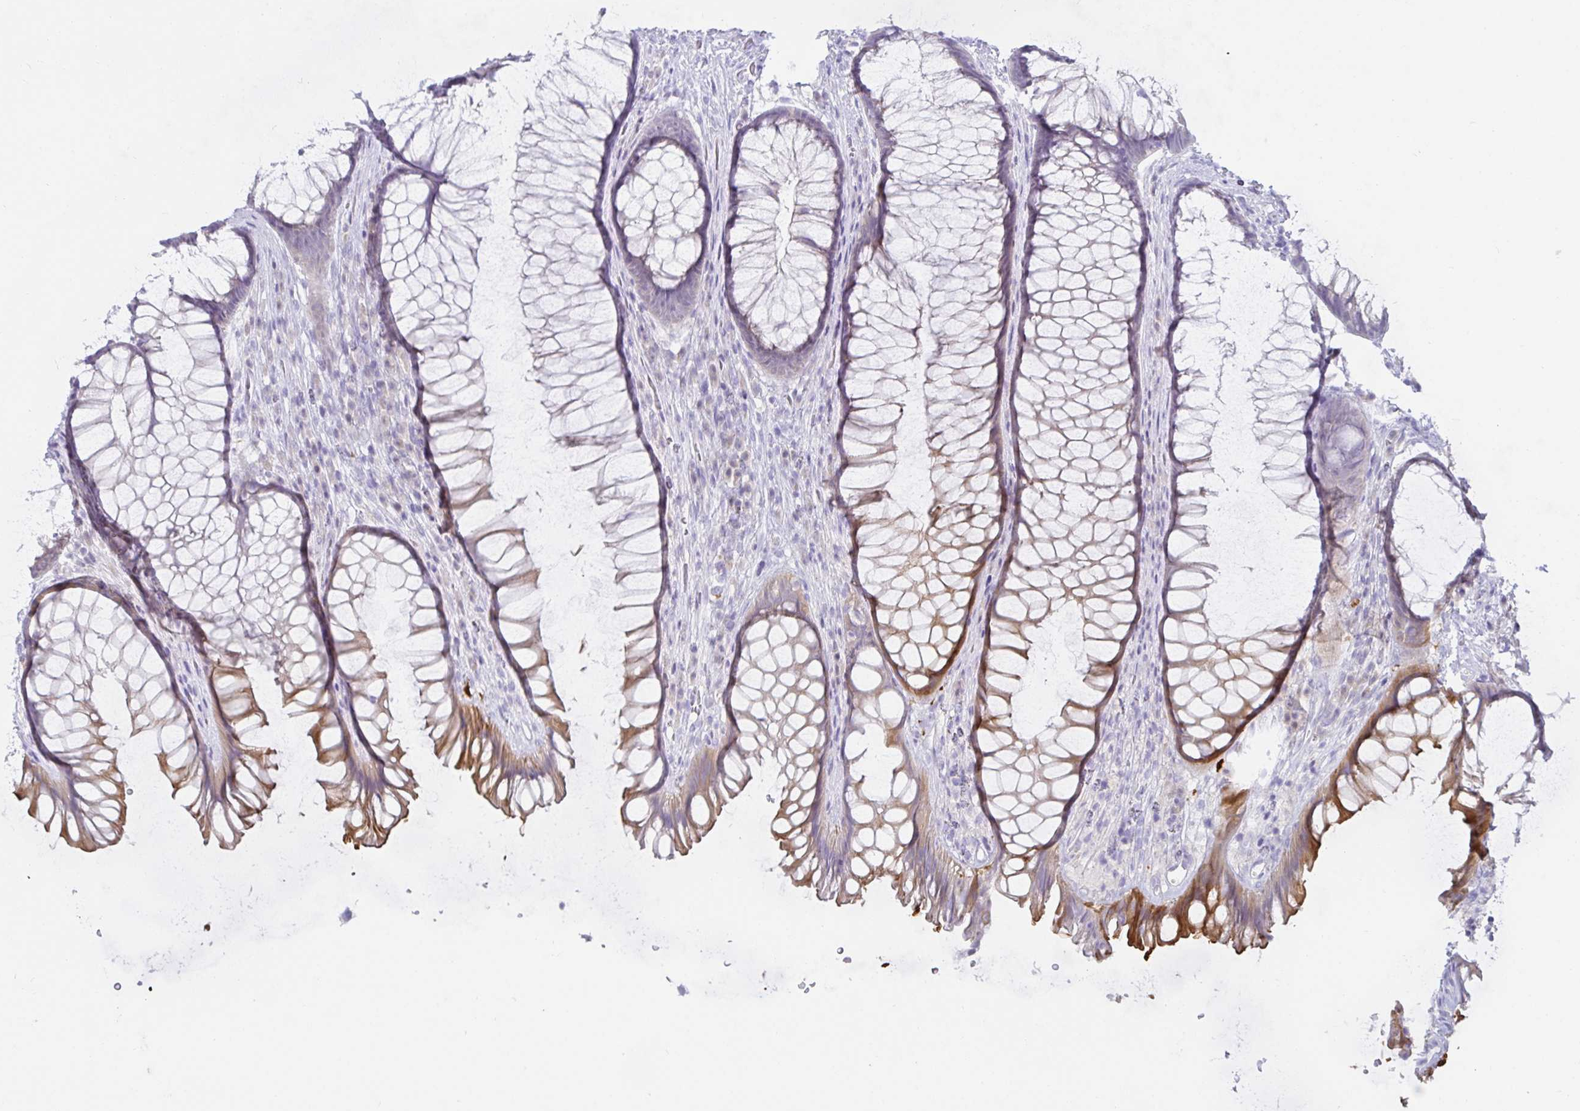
{"staining": {"intensity": "strong", "quantity": "<25%", "location": "cytoplasmic/membranous"}, "tissue": "rectum", "cell_type": "Glandular cells", "image_type": "normal", "snomed": [{"axis": "morphology", "description": "Normal tissue, NOS"}, {"axis": "topography", "description": "Rectum"}], "caption": "An image showing strong cytoplasmic/membranous expression in approximately <25% of glandular cells in benign rectum, as visualized by brown immunohistochemical staining.", "gene": "MON2", "patient": {"sex": "male", "age": 53}}